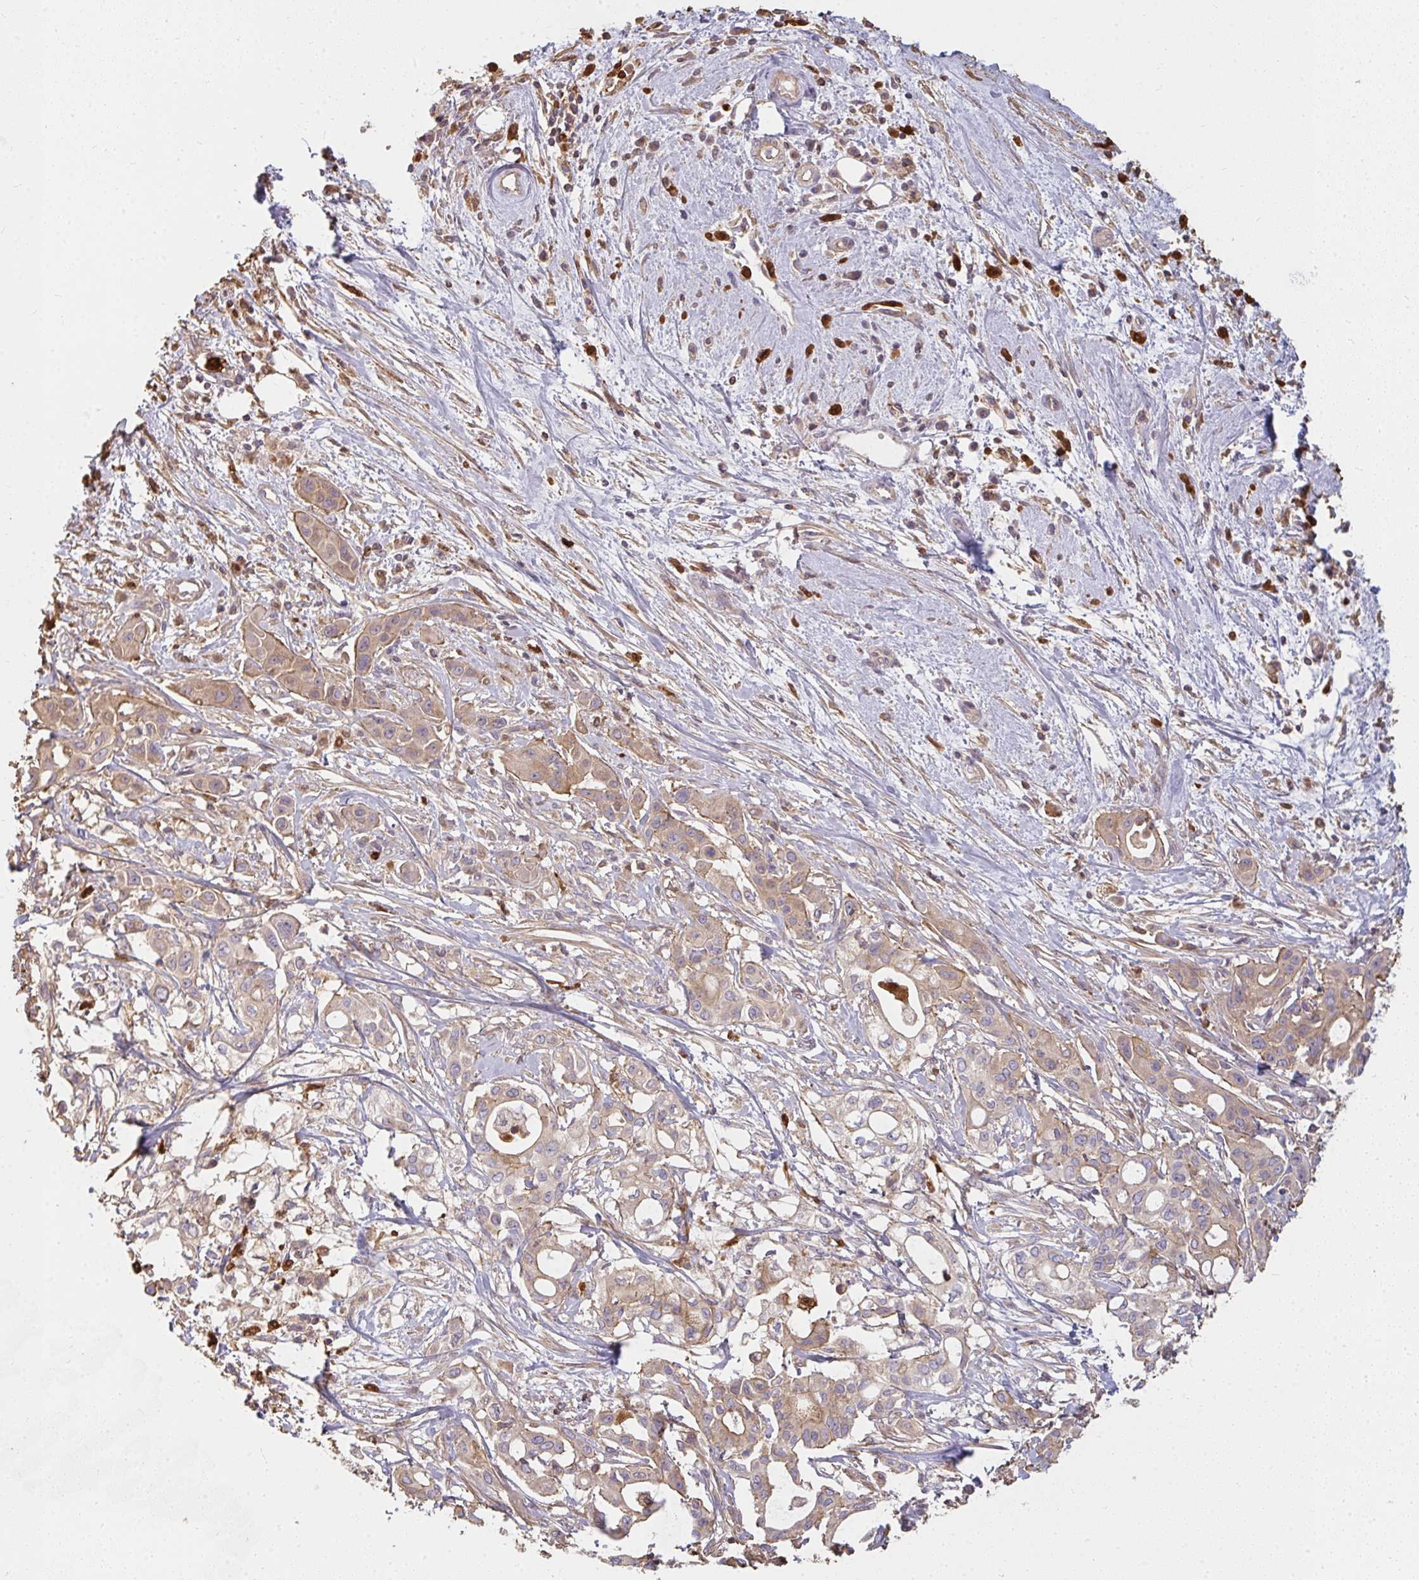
{"staining": {"intensity": "moderate", "quantity": "25%-75%", "location": "cytoplasmic/membranous"}, "tissue": "pancreatic cancer", "cell_type": "Tumor cells", "image_type": "cancer", "snomed": [{"axis": "morphology", "description": "Adenocarcinoma, NOS"}, {"axis": "topography", "description": "Pancreas"}], "caption": "Immunohistochemical staining of human pancreatic adenocarcinoma exhibits moderate cytoplasmic/membranous protein positivity in approximately 25%-75% of tumor cells. (DAB IHC, brown staining for protein, blue staining for nuclei).", "gene": "CNTRL", "patient": {"sex": "female", "age": 68}}